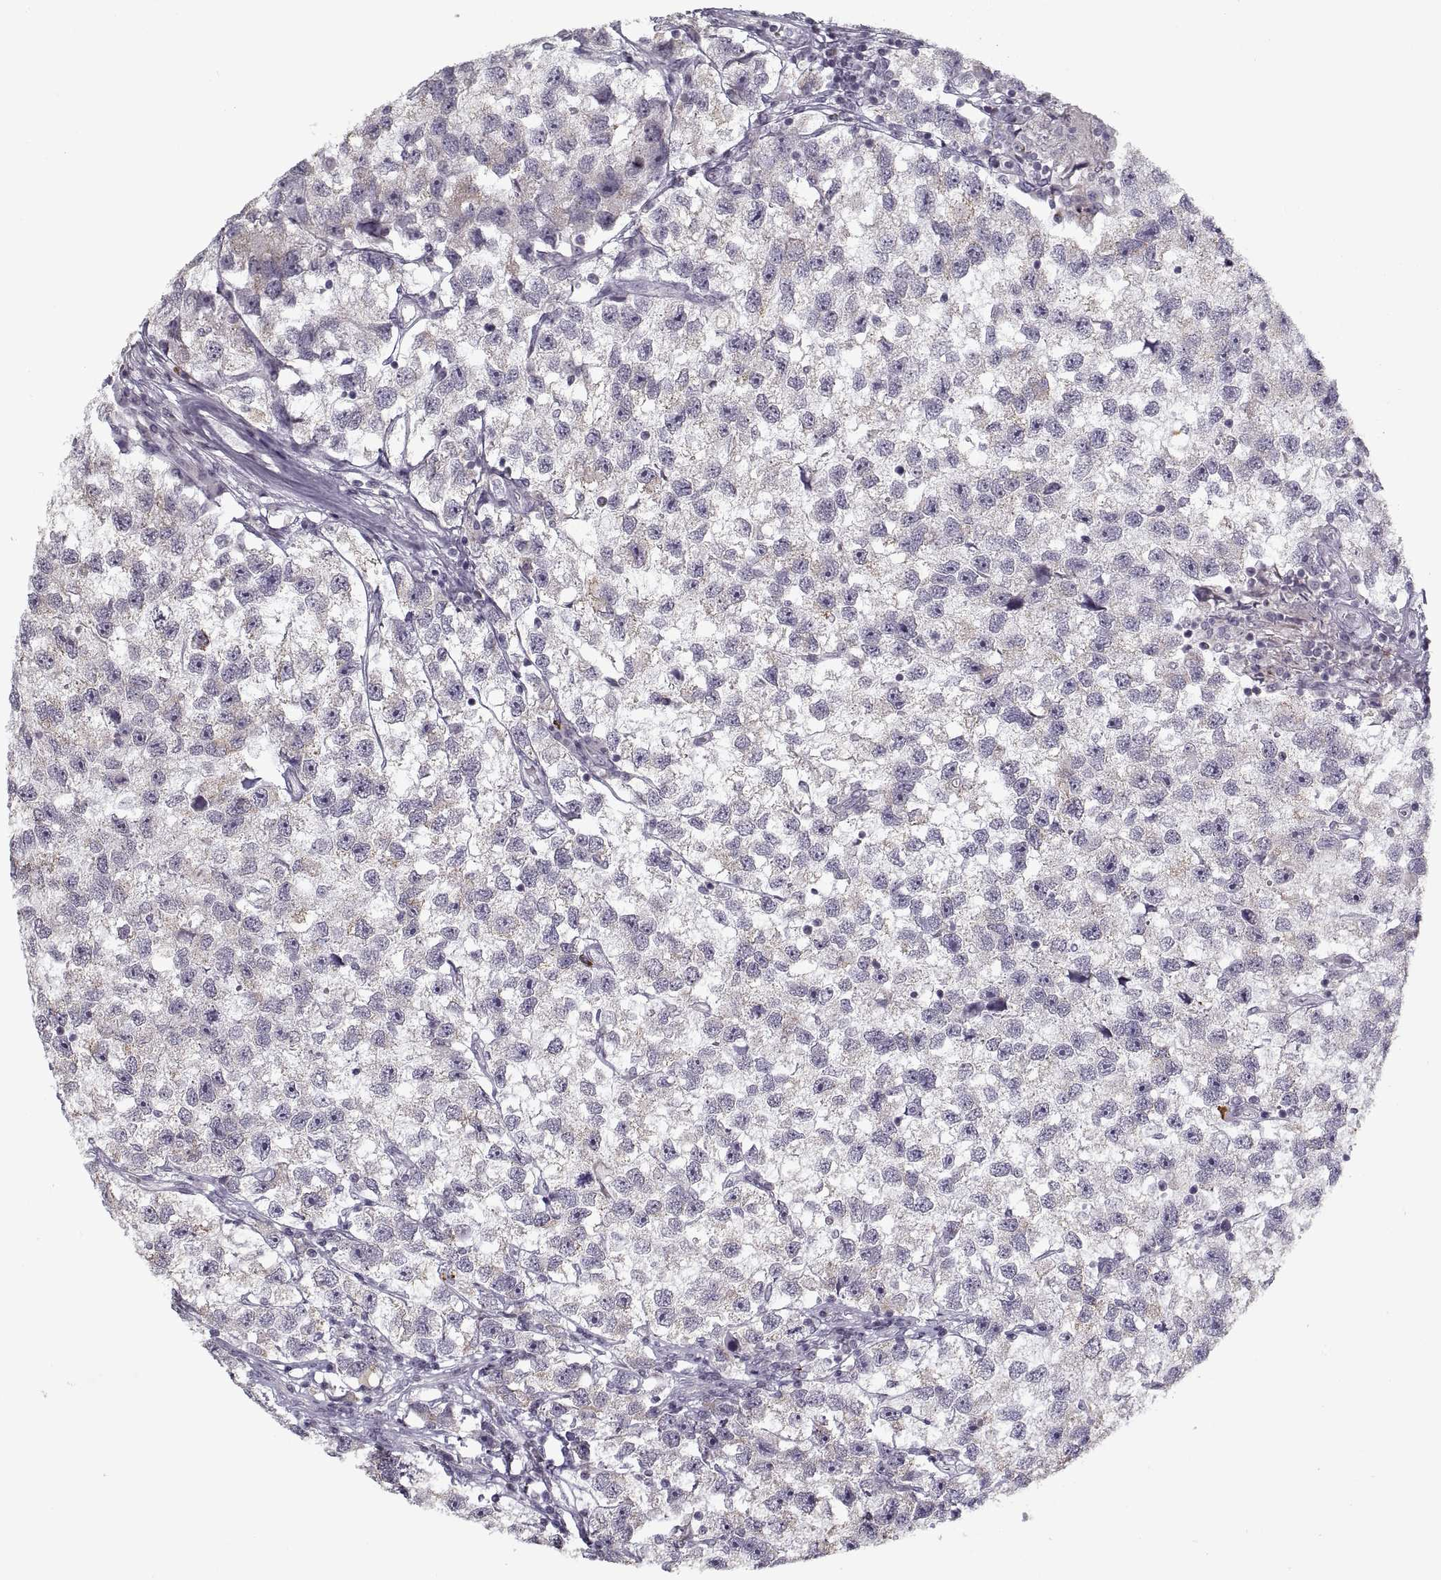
{"staining": {"intensity": "negative", "quantity": "none", "location": "none"}, "tissue": "testis cancer", "cell_type": "Tumor cells", "image_type": "cancer", "snomed": [{"axis": "morphology", "description": "Seminoma, NOS"}, {"axis": "topography", "description": "Testis"}], "caption": "There is no significant staining in tumor cells of testis seminoma. (Stains: DAB immunohistochemistry (IHC) with hematoxylin counter stain, Microscopy: brightfield microscopy at high magnification).", "gene": "GAD2", "patient": {"sex": "male", "age": 26}}